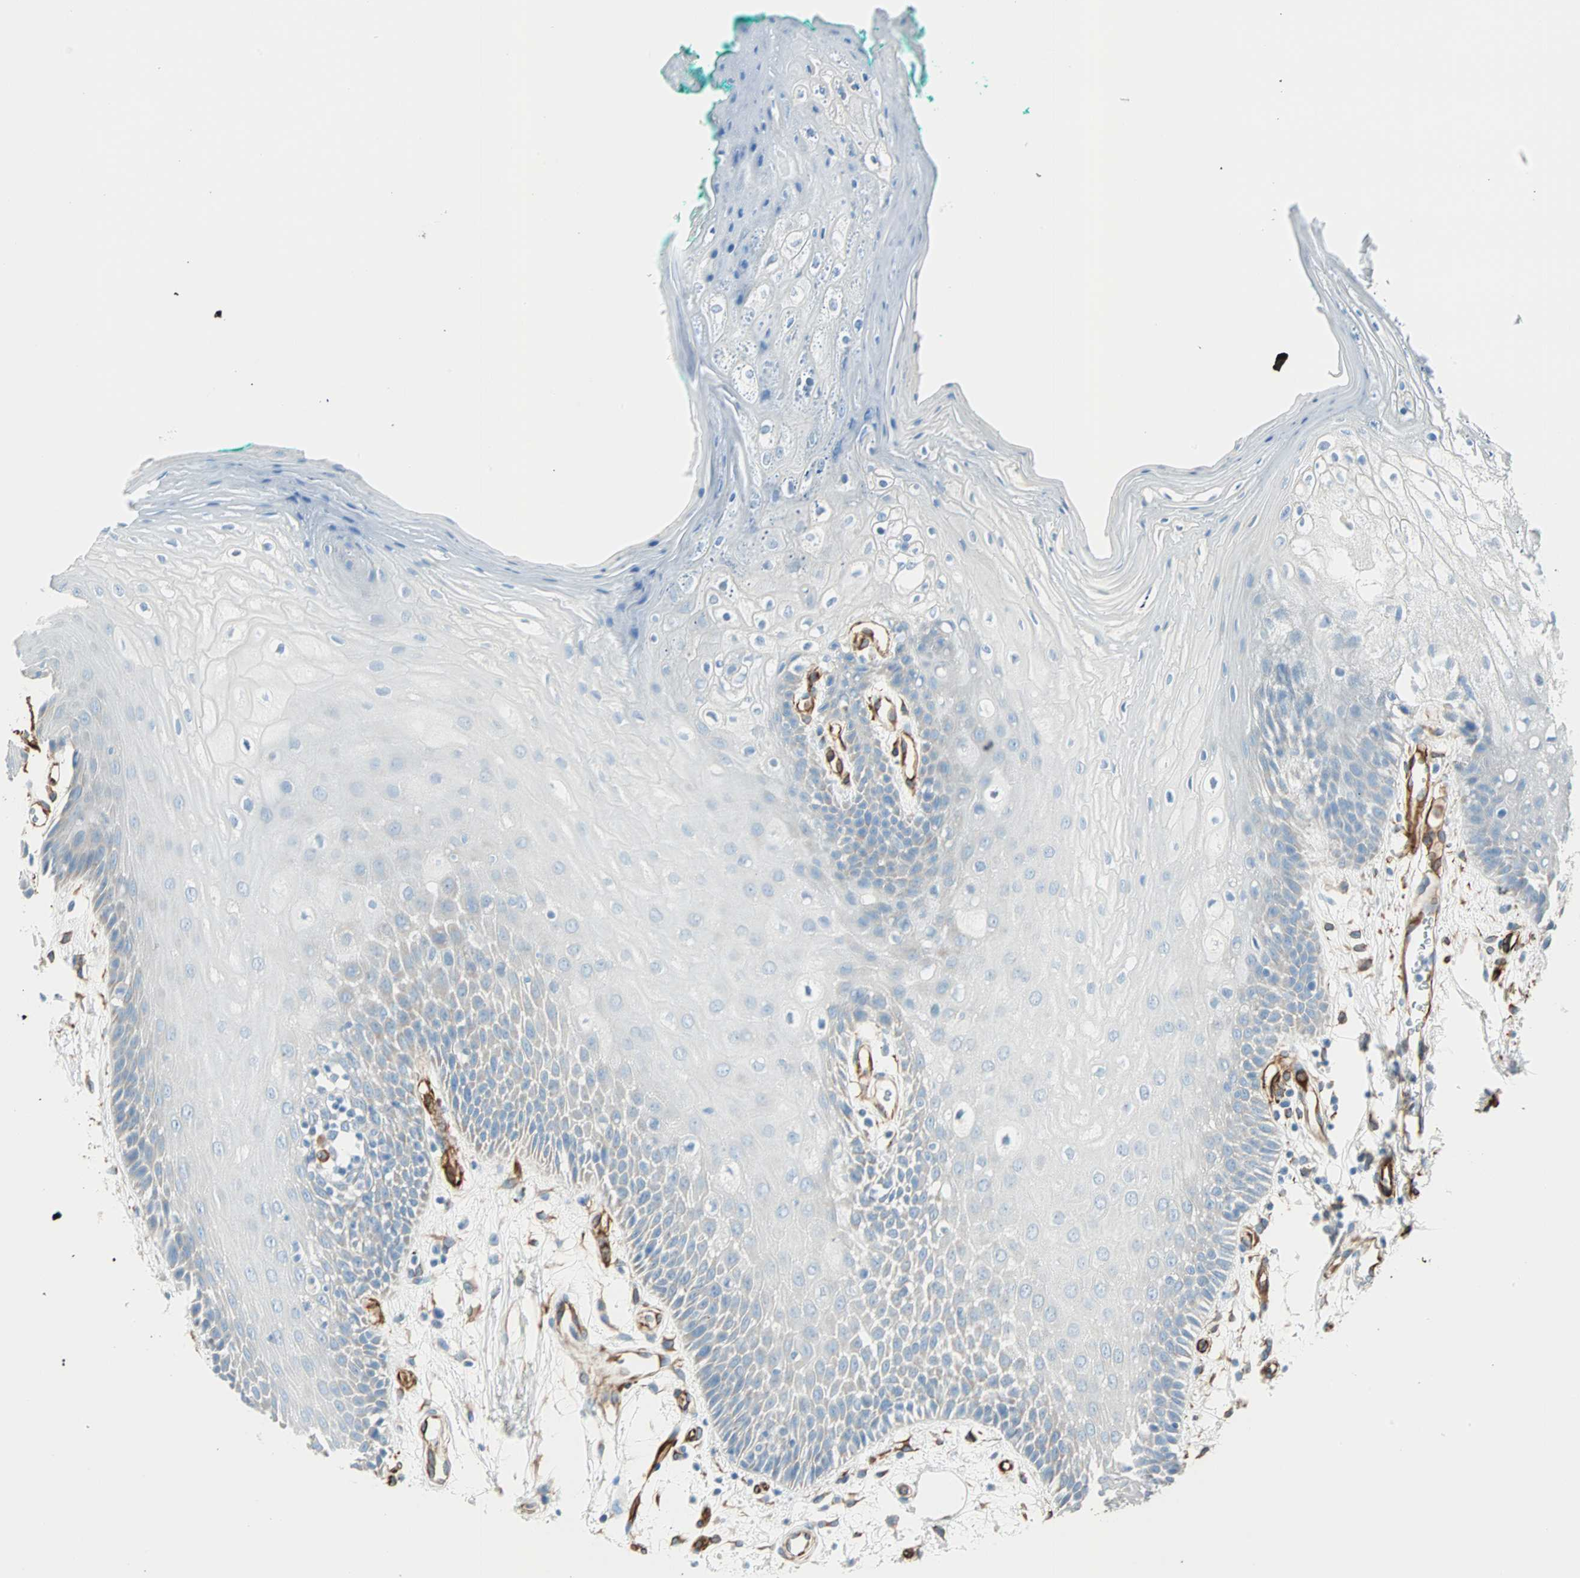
{"staining": {"intensity": "negative", "quantity": "none", "location": "none"}, "tissue": "oral mucosa", "cell_type": "Squamous epithelial cells", "image_type": "normal", "snomed": [{"axis": "morphology", "description": "Normal tissue, NOS"}, {"axis": "morphology", "description": "Squamous cell carcinoma, NOS"}, {"axis": "topography", "description": "Skeletal muscle"}, {"axis": "topography", "description": "Oral tissue"}, {"axis": "topography", "description": "Head-Neck"}], "caption": "The histopathology image shows no staining of squamous epithelial cells in normal oral mucosa. (DAB immunohistochemistry (IHC) with hematoxylin counter stain).", "gene": "NES", "patient": {"sex": "female", "age": 84}}